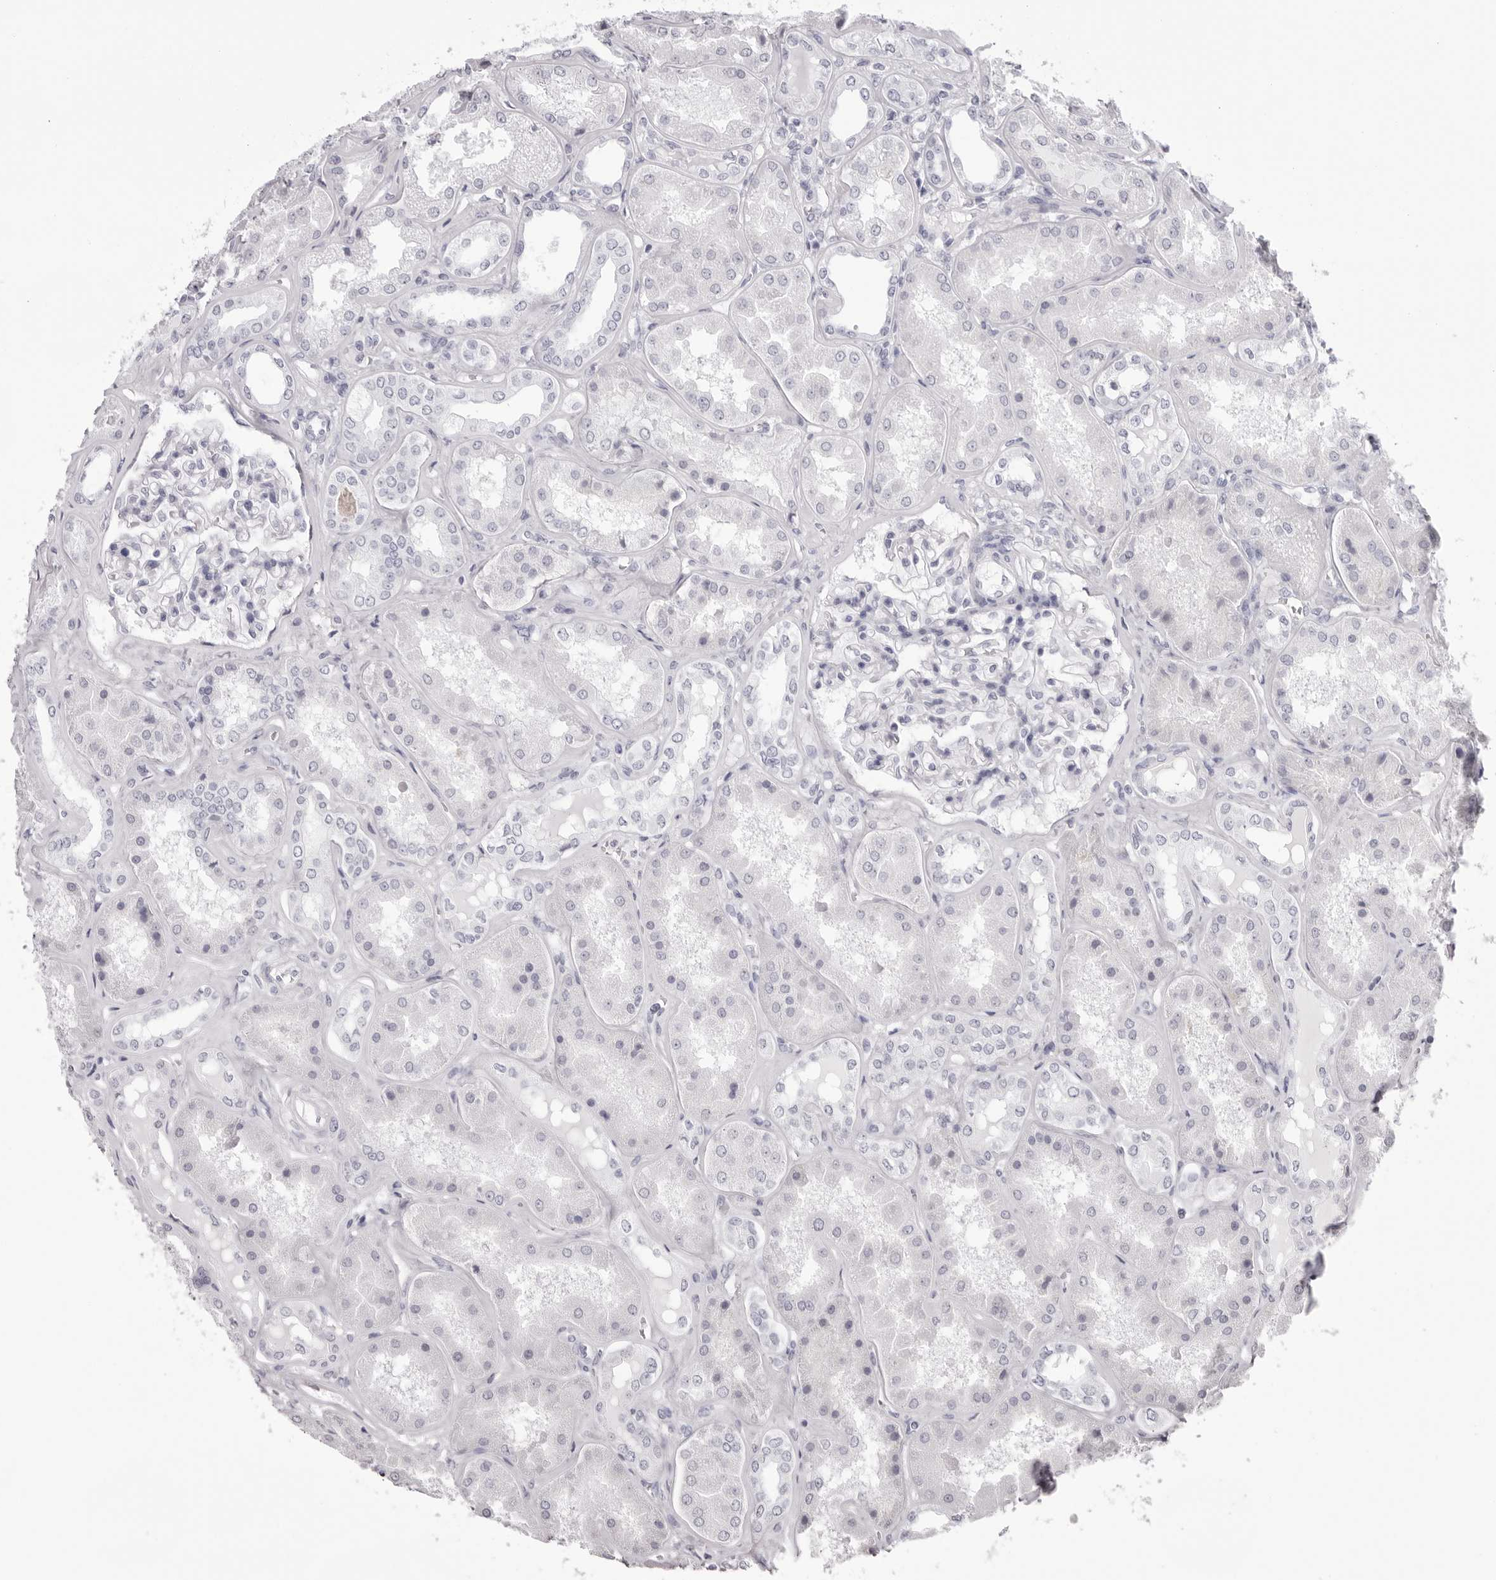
{"staining": {"intensity": "negative", "quantity": "none", "location": "none"}, "tissue": "kidney", "cell_type": "Cells in glomeruli", "image_type": "normal", "snomed": [{"axis": "morphology", "description": "Normal tissue, NOS"}, {"axis": "topography", "description": "Kidney"}], "caption": "Immunohistochemistry (IHC) of benign human kidney displays no staining in cells in glomeruli.", "gene": "TMOD4", "patient": {"sex": "female", "age": 56}}